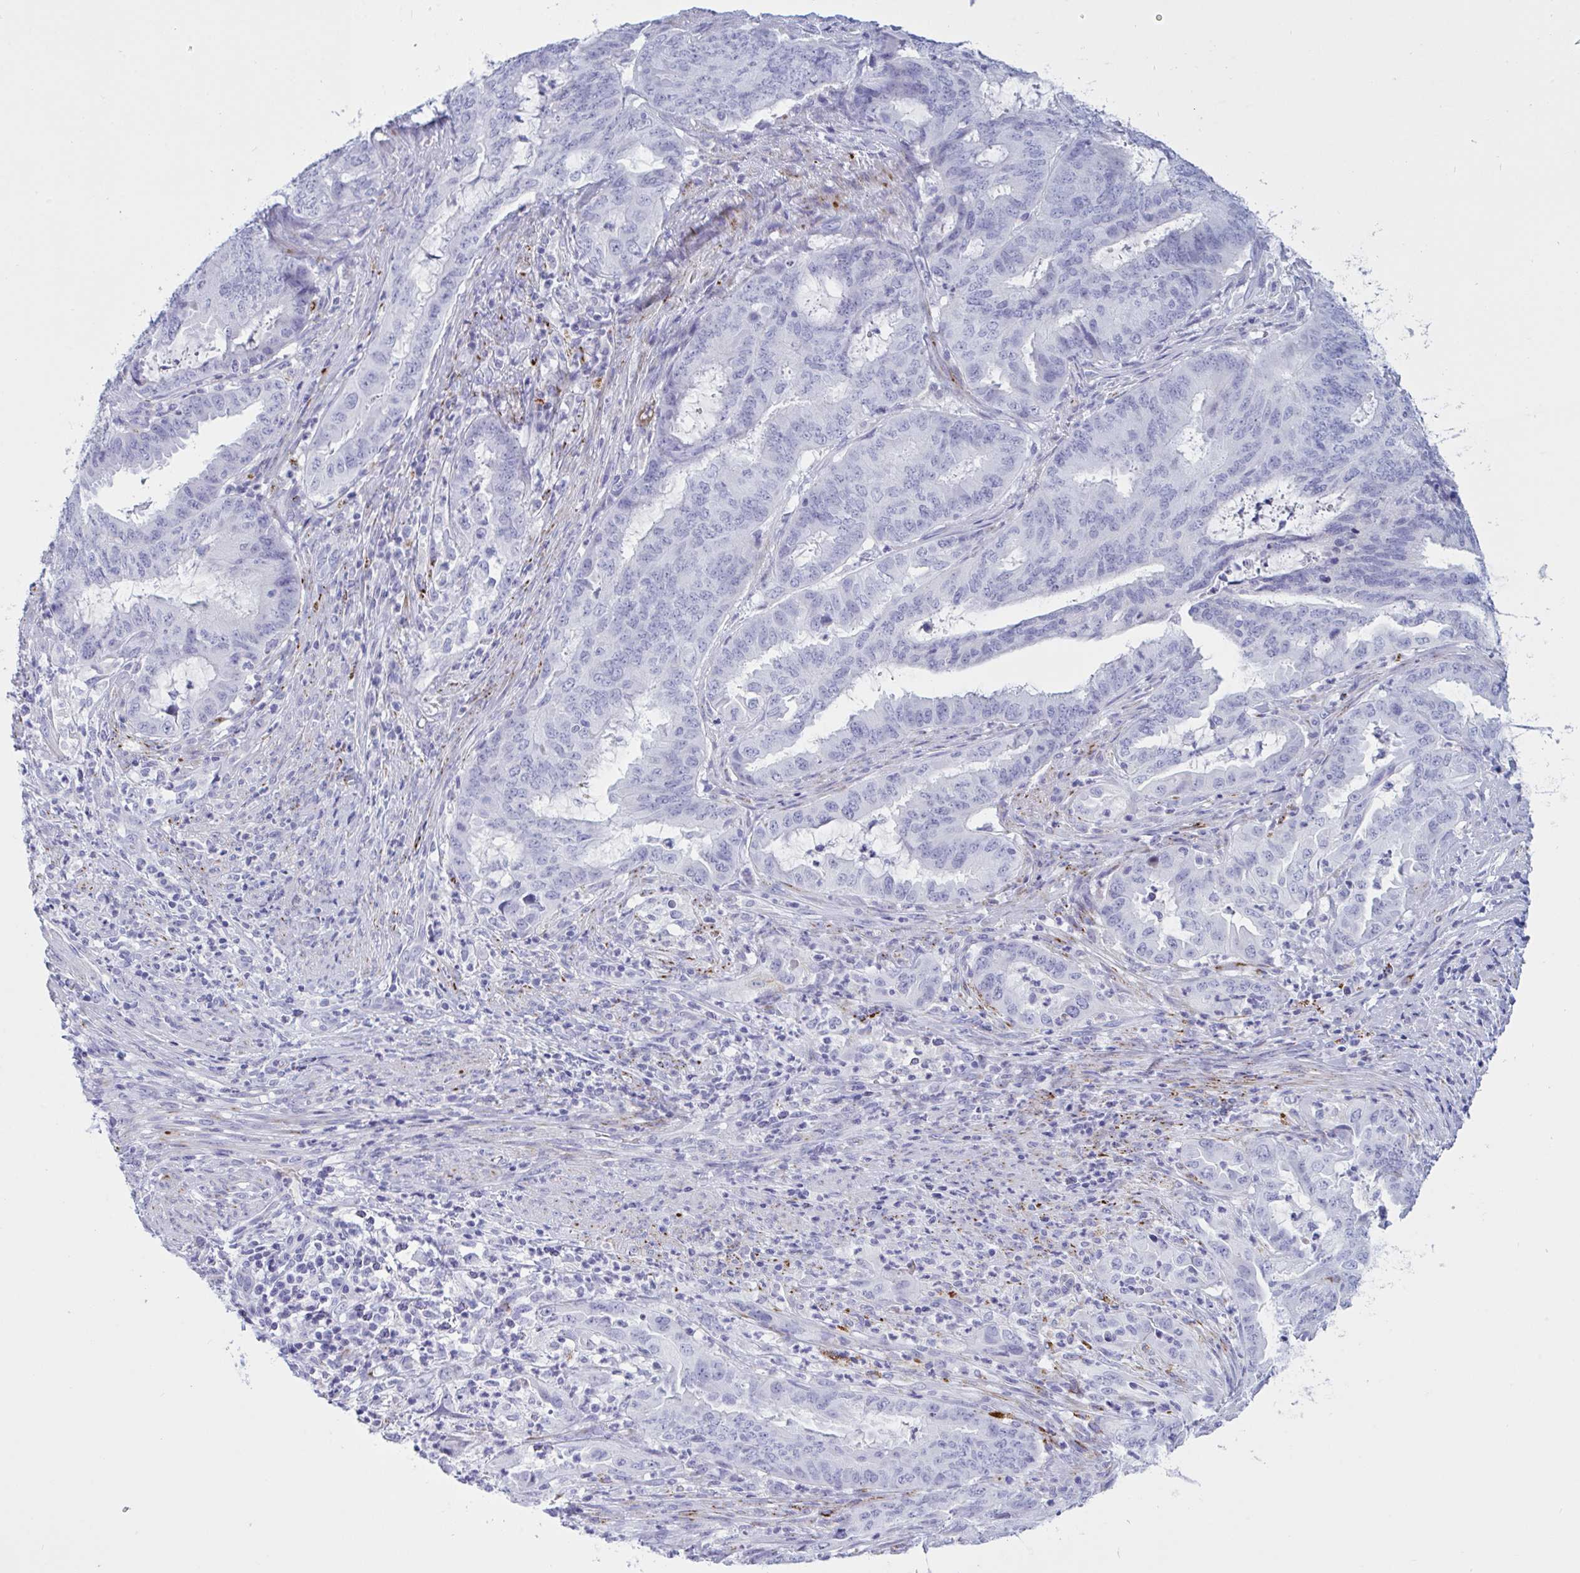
{"staining": {"intensity": "negative", "quantity": "none", "location": "none"}, "tissue": "endometrial cancer", "cell_type": "Tumor cells", "image_type": "cancer", "snomed": [{"axis": "morphology", "description": "Adenocarcinoma, NOS"}, {"axis": "topography", "description": "Endometrium"}], "caption": "IHC histopathology image of neoplastic tissue: endometrial cancer (adenocarcinoma) stained with DAB (3,3'-diaminobenzidine) exhibits no significant protein staining in tumor cells.", "gene": "OXLD1", "patient": {"sex": "female", "age": 51}}